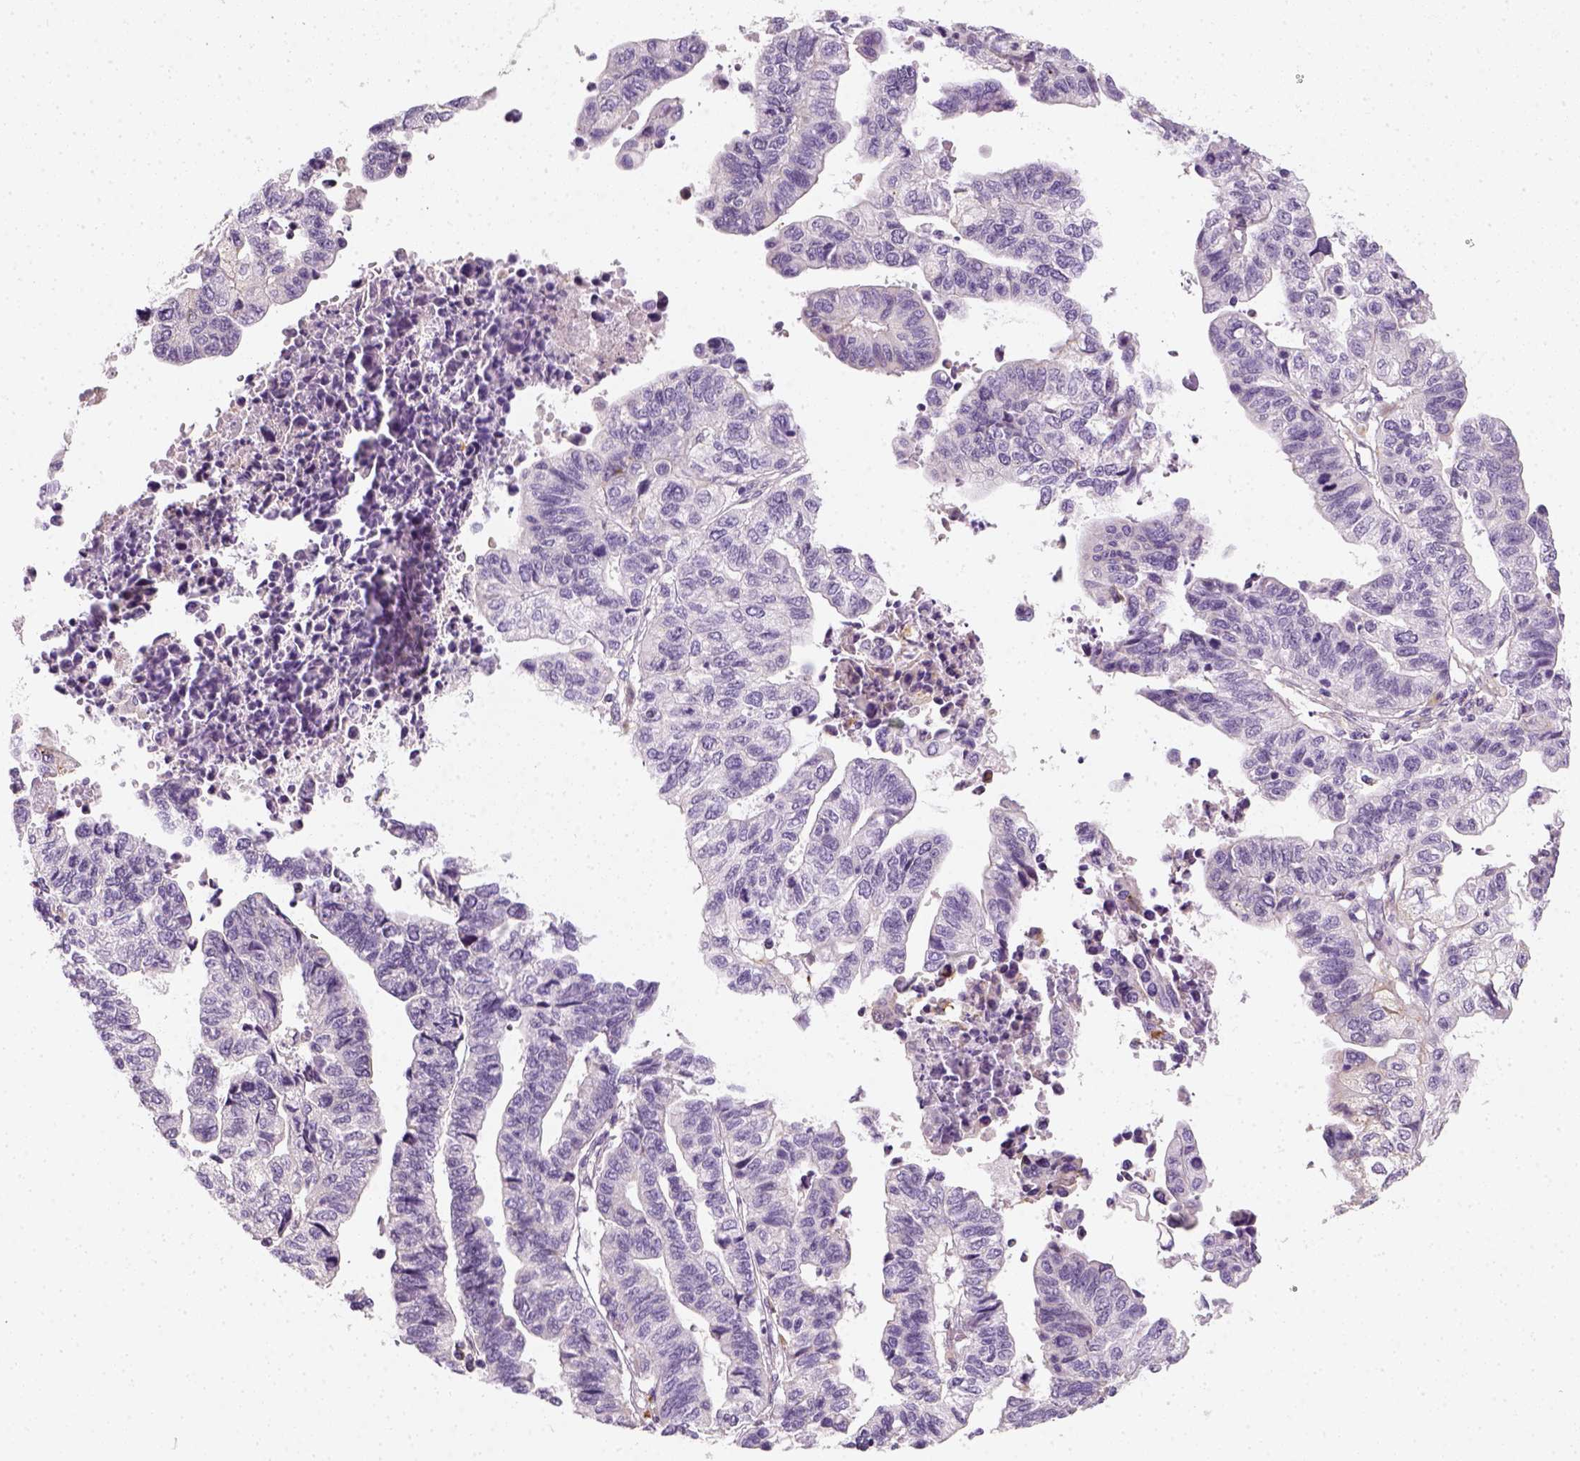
{"staining": {"intensity": "negative", "quantity": "none", "location": "none"}, "tissue": "stomach cancer", "cell_type": "Tumor cells", "image_type": "cancer", "snomed": [{"axis": "morphology", "description": "Adenocarcinoma, NOS"}, {"axis": "topography", "description": "Stomach, upper"}], "caption": "Stomach cancer stained for a protein using IHC reveals no staining tumor cells.", "gene": "FAM163B", "patient": {"sex": "female", "age": 67}}